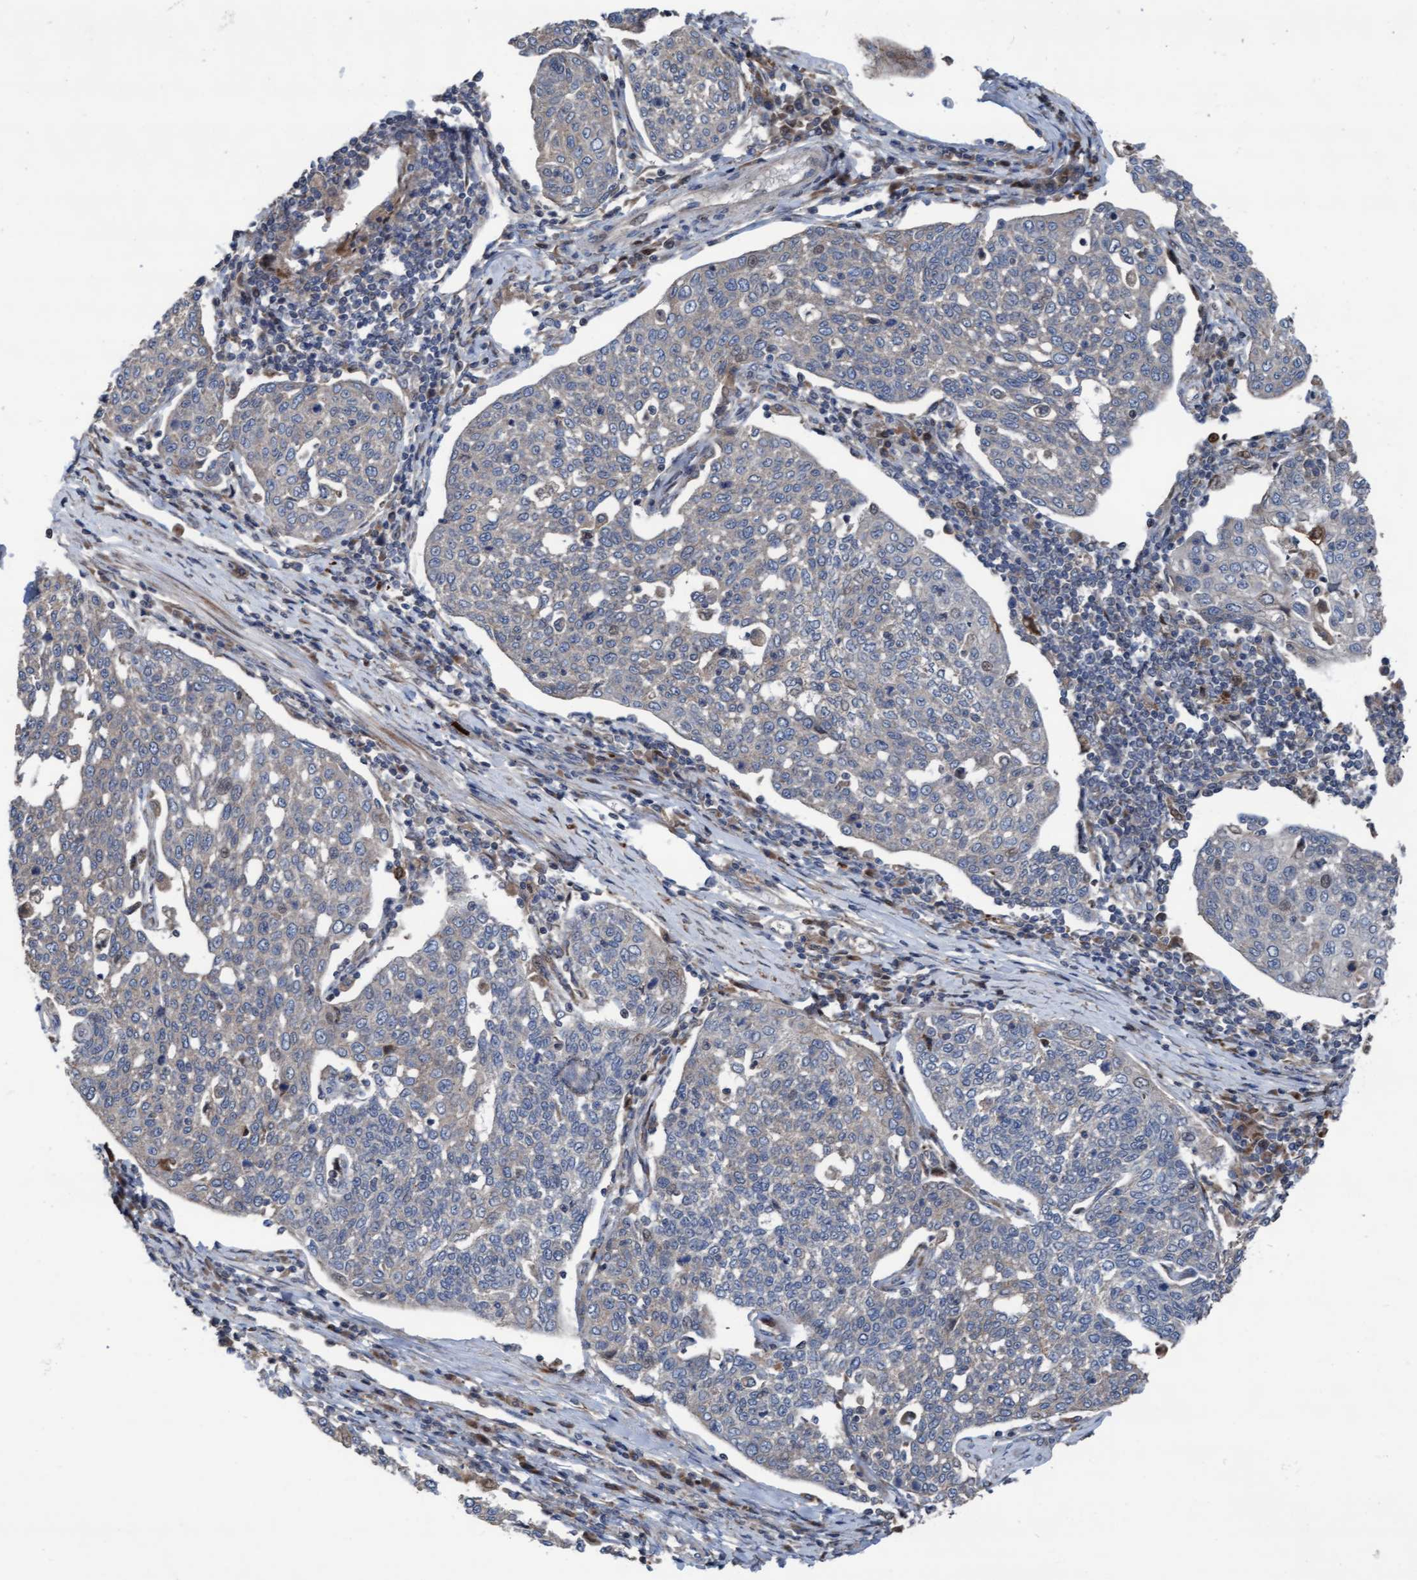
{"staining": {"intensity": "negative", "quantity": "none", "location": "none"}, "tissue": "cervical cancer", "cell_type": "Tumor cells", "image_type": "cancer", "snomed": [{"axis": "morphology", "description": "Squamous cell carcinoma, NOS"}, {"axis": "topography", "description": "Cervix"}], "caption": "There is no significant positivity in tumor cells of cervical cancer.", "gene": "KLHL26", "patient": {"sex": "female", "age": 34}}